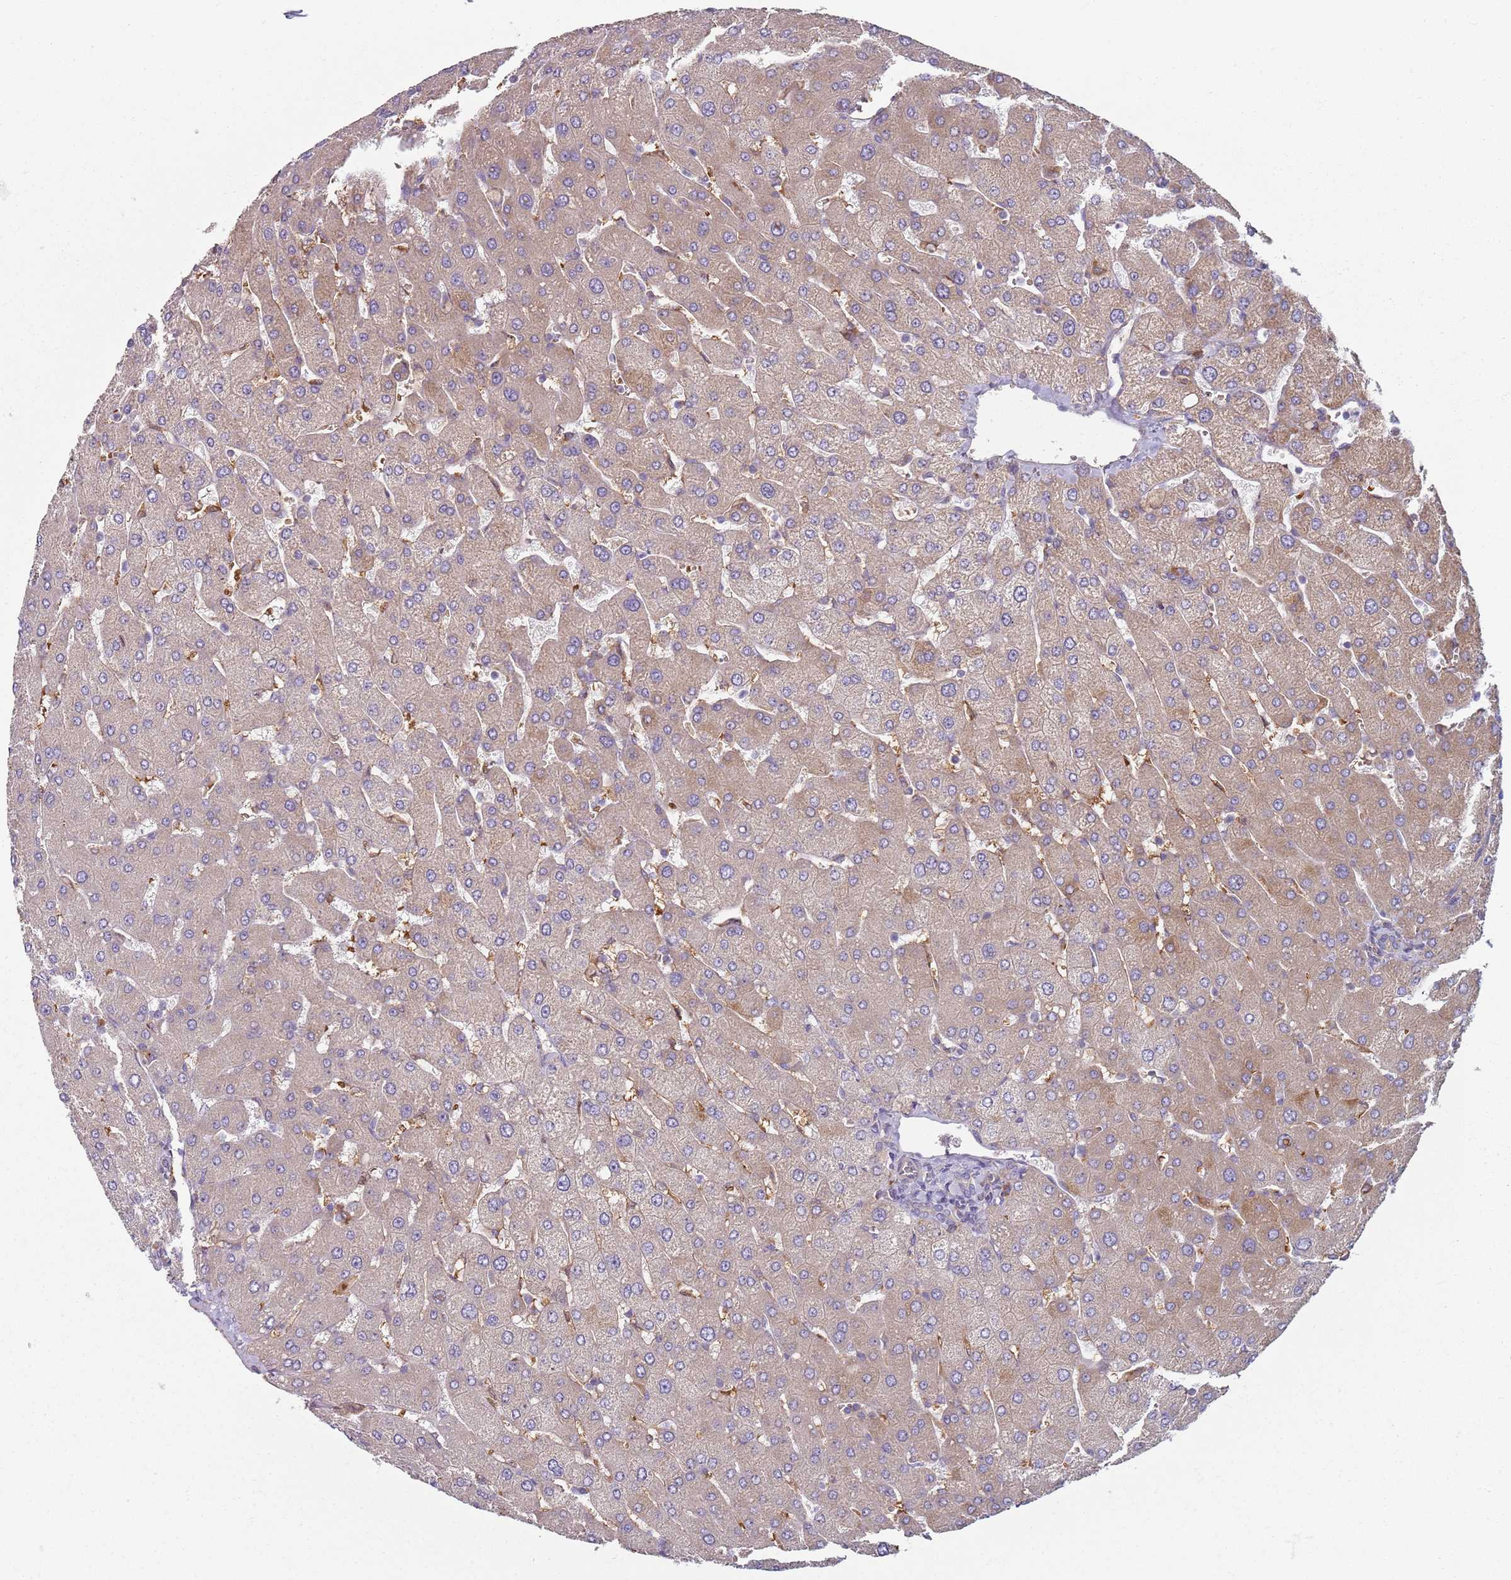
{"staining": {"intensity": "negative", "quantity": "none", "location": "none"}, "tissue": "liver", "cell_type": "Cholangiocytes", "image_type": "normal", "snomed": [{"axis": "morphology", "description": "Normal tissue, NOS"}, {"axis": "topography", "description": "Liver"}], "caption": "Immunohistochemistry (IHC) of unremarkable human liver demonstrates no expression in cholangiocytes. (Stains: DAB (3,3'-diaminobenzidine) IHC with hematoxylin counter stain, Microscopy: brightfield microscopy at high magnification).", "gene": "SPATA2", "patient": {"sex": "male", "age": 55}}